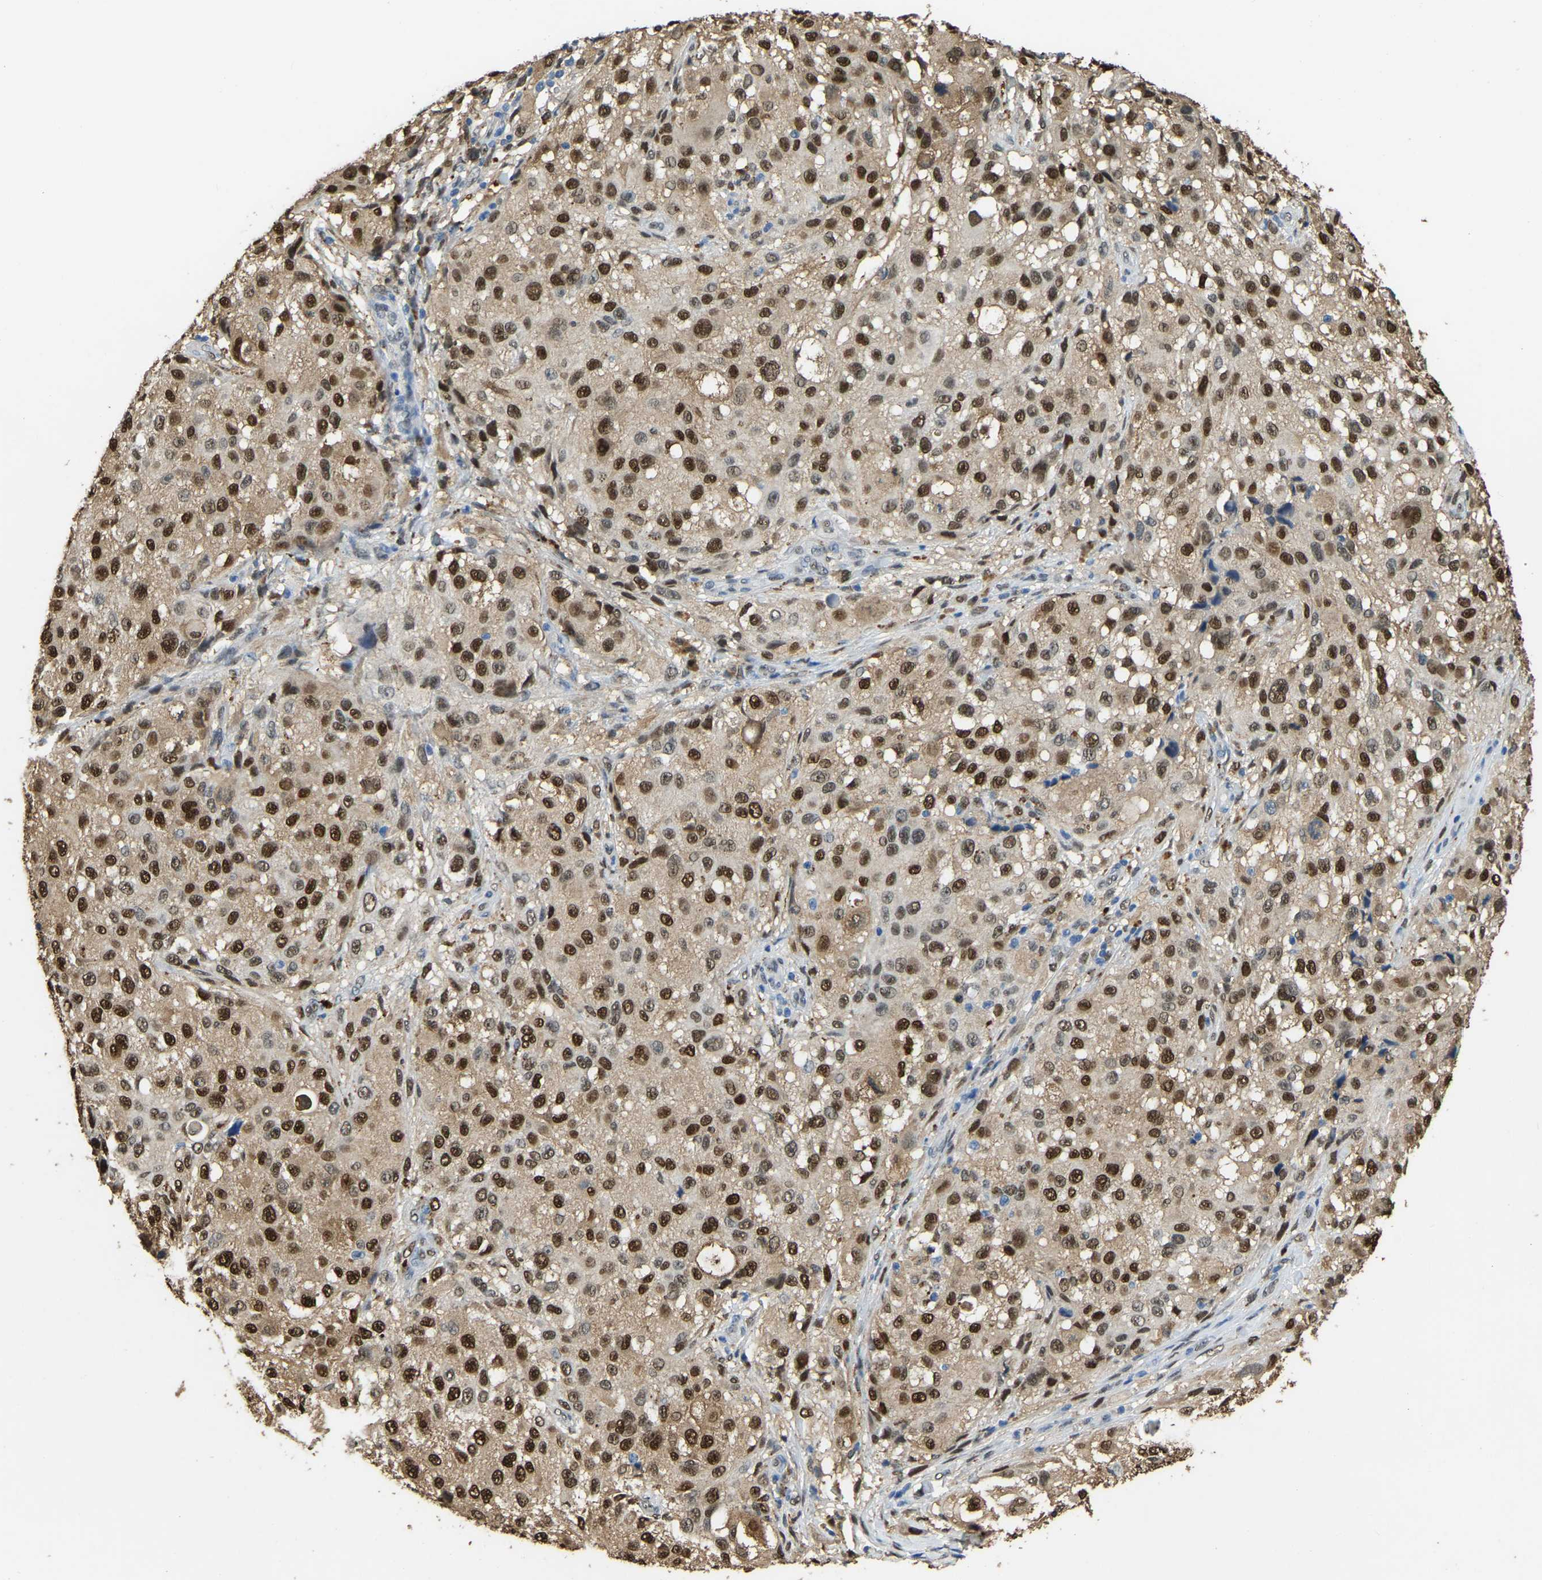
{"staining": {"intensity": "strong", "quantity": ">75%", "location": "cytoplasmic/membranous,nuclear"}, "tissue": "melanoma", "cell_type": "Tumor cells", "image_type": "cancer", "snomed": [{"axis": "morphology", "description": "Necrosis, NOS"}, {"axis": "morphology", "description": "Malignant melanoma, NOS"}, {"axis": "topography", "description": "Skin"}], "caption": "Malignant melanoma stained with a protein marker reveals strong staining in tumor cells.", "gene": "NANS", "patient": {"sex": "female", "age": 87}}